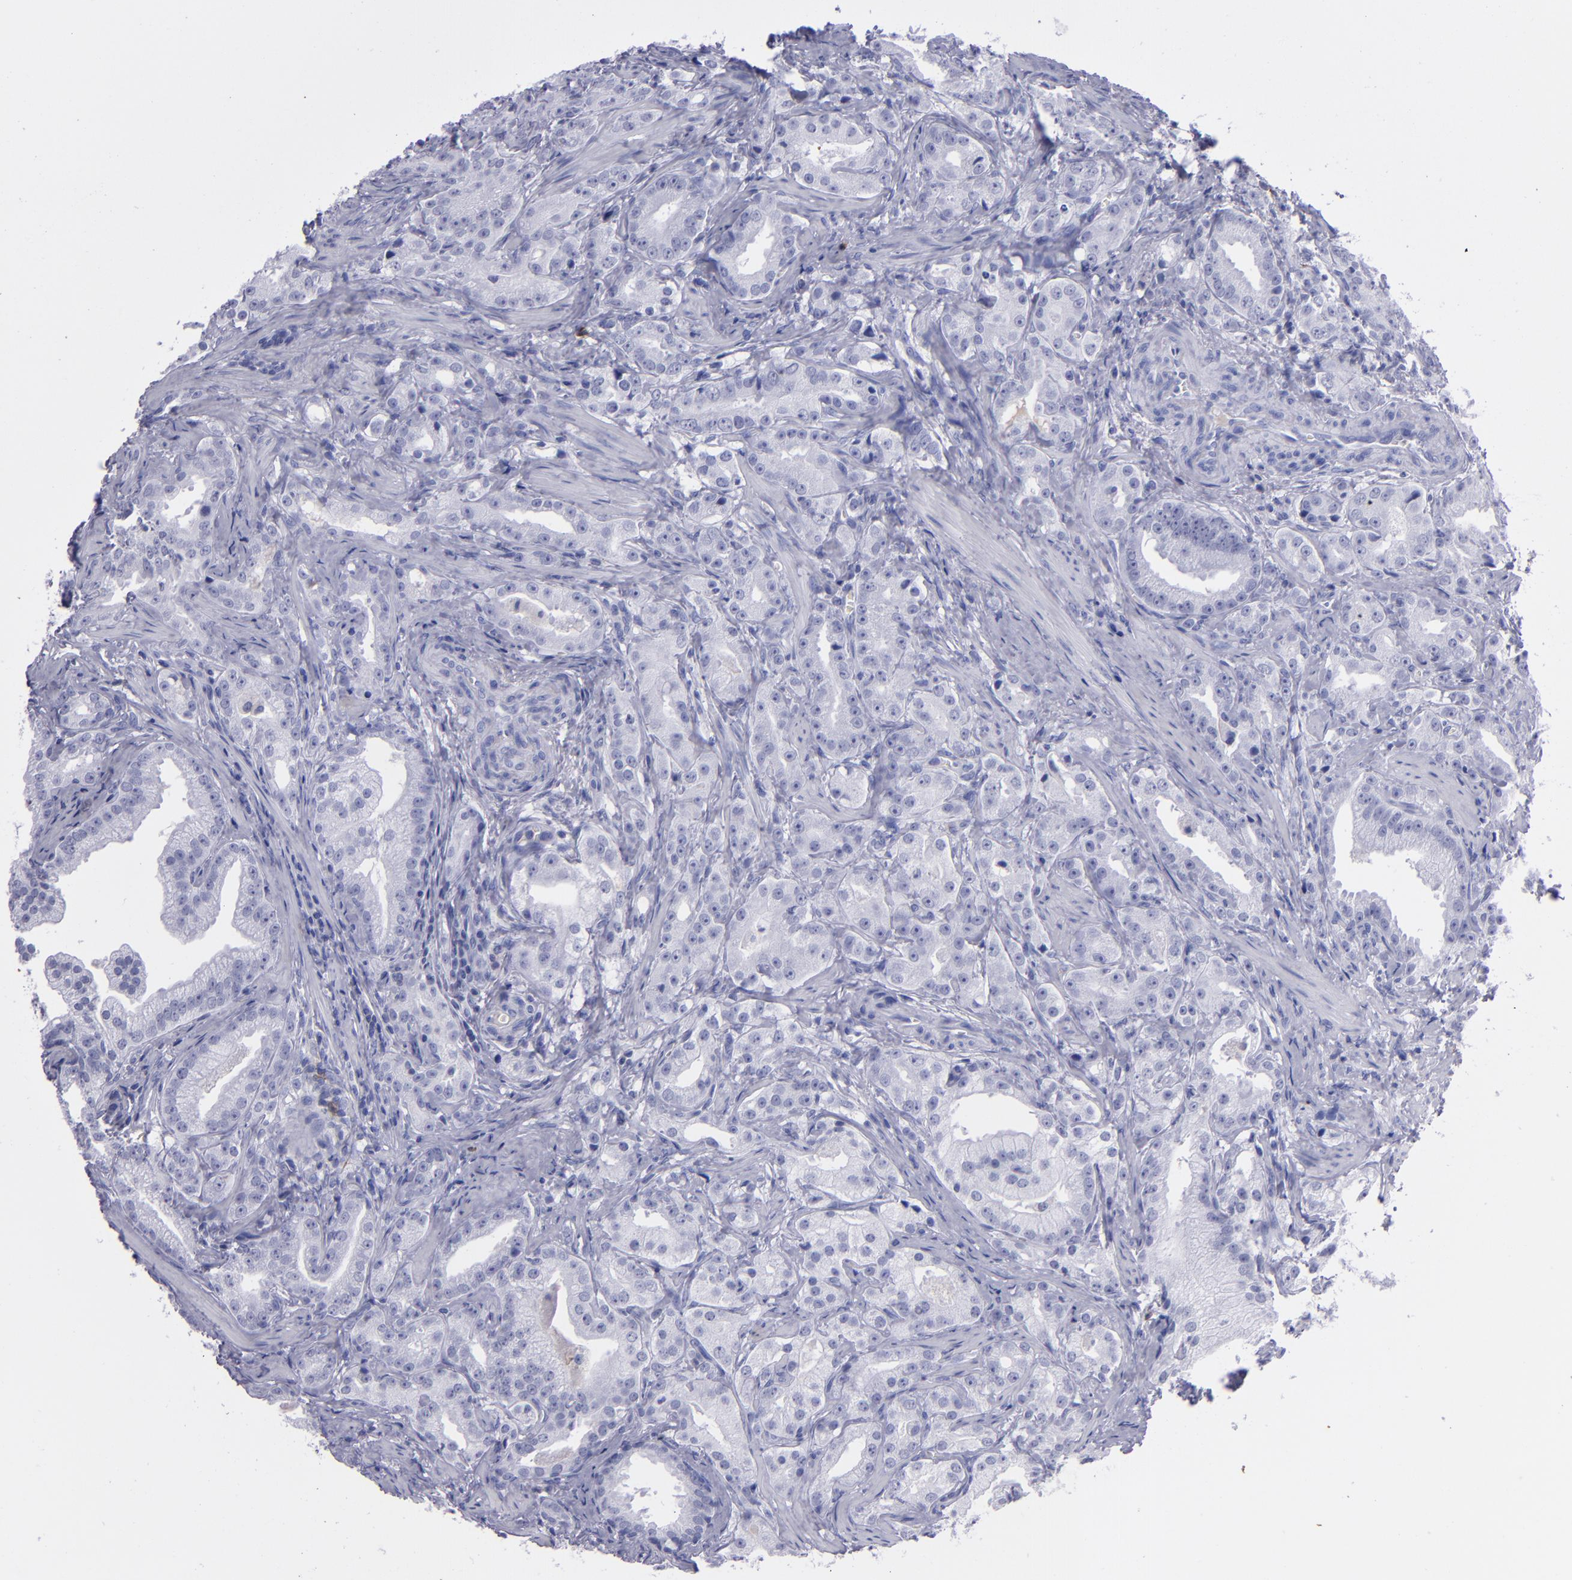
{"staining": {"intensity": "negative", "quantity": "none", "location": "none"}, "tissue": "prostate cancer", "cell_type": "Tumor cells", "image_type": "cancer", "snomed": [{"axis": "morphology", "description": "Adenocarcinoma, Low grade"}, {"axis": "topography", "description": "Prostate"}], "caption": "A high-resolution photomicrograph shows IHC staining of prostate cancer (low-grade adenocarcinoma), which displays no significant expression in tumor cells.", "gene": "CD37", "patient": {"sex": "male", "age": 59}}